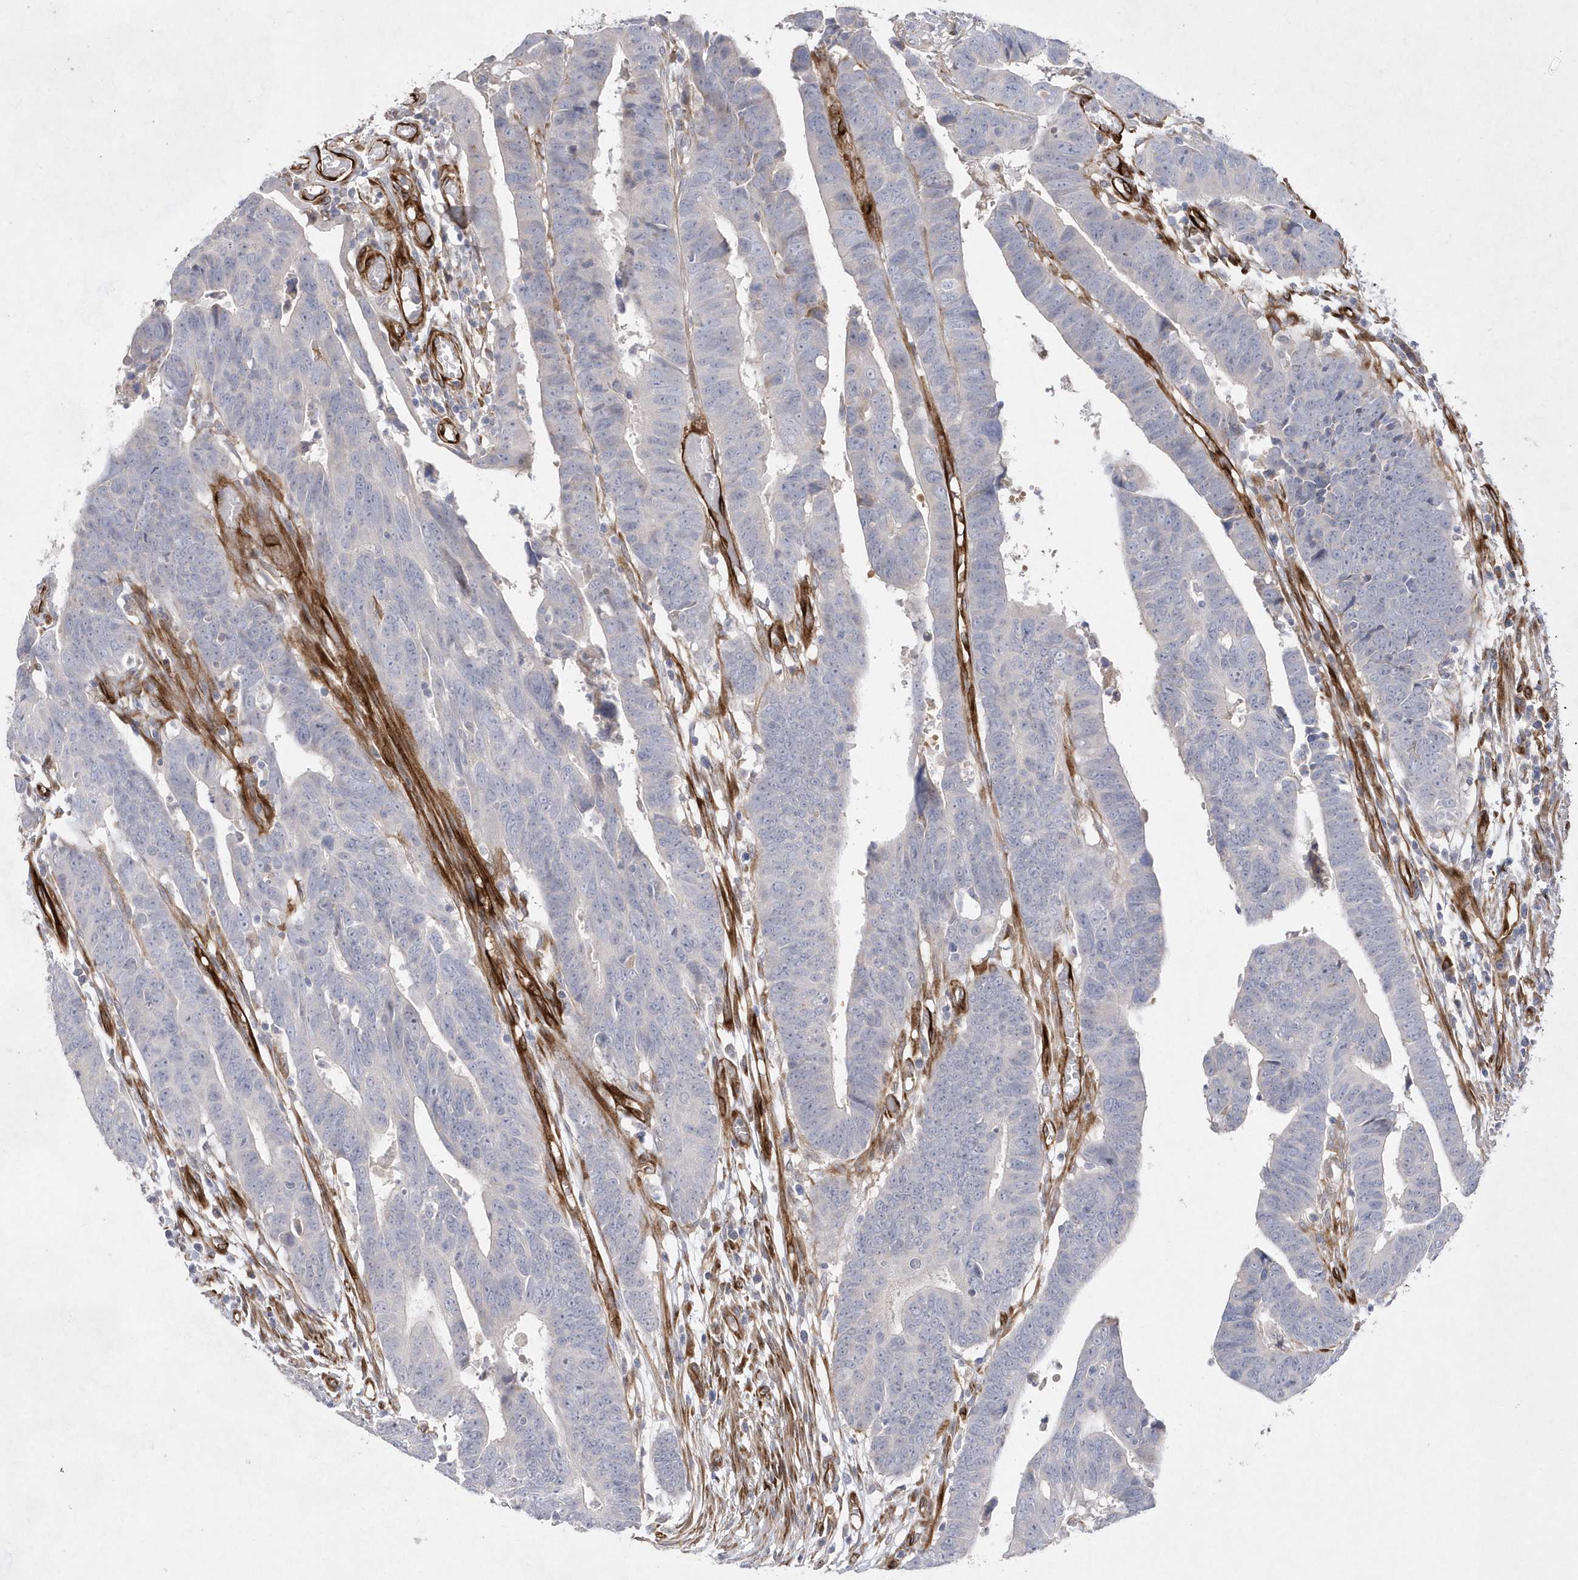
{"staining": {"intensity": "negative", "quantity": "none", "location": "none"}, "tissue": "colorectal cancer", "cell_type": "Tumor cells", "image_type": "cancer", "snomed": [{"axis": "morphology", "description": "Adenocarcinoma, NOS"}, {"axis": "topography", "description": "Rectum"}], "caption": "DAB (3,3'-diaminobenzidine) immunohistochemical staining of colorectal cancer shows no significant staining in tumor cells. The staining was performed using DAB to visualize the protein expression in brown, while the nuclei were stained in blue with hematoxylin (Magnification: 20x).", "gene": "TMEM132B", "patient": {"sex": "female", "age": 65}}